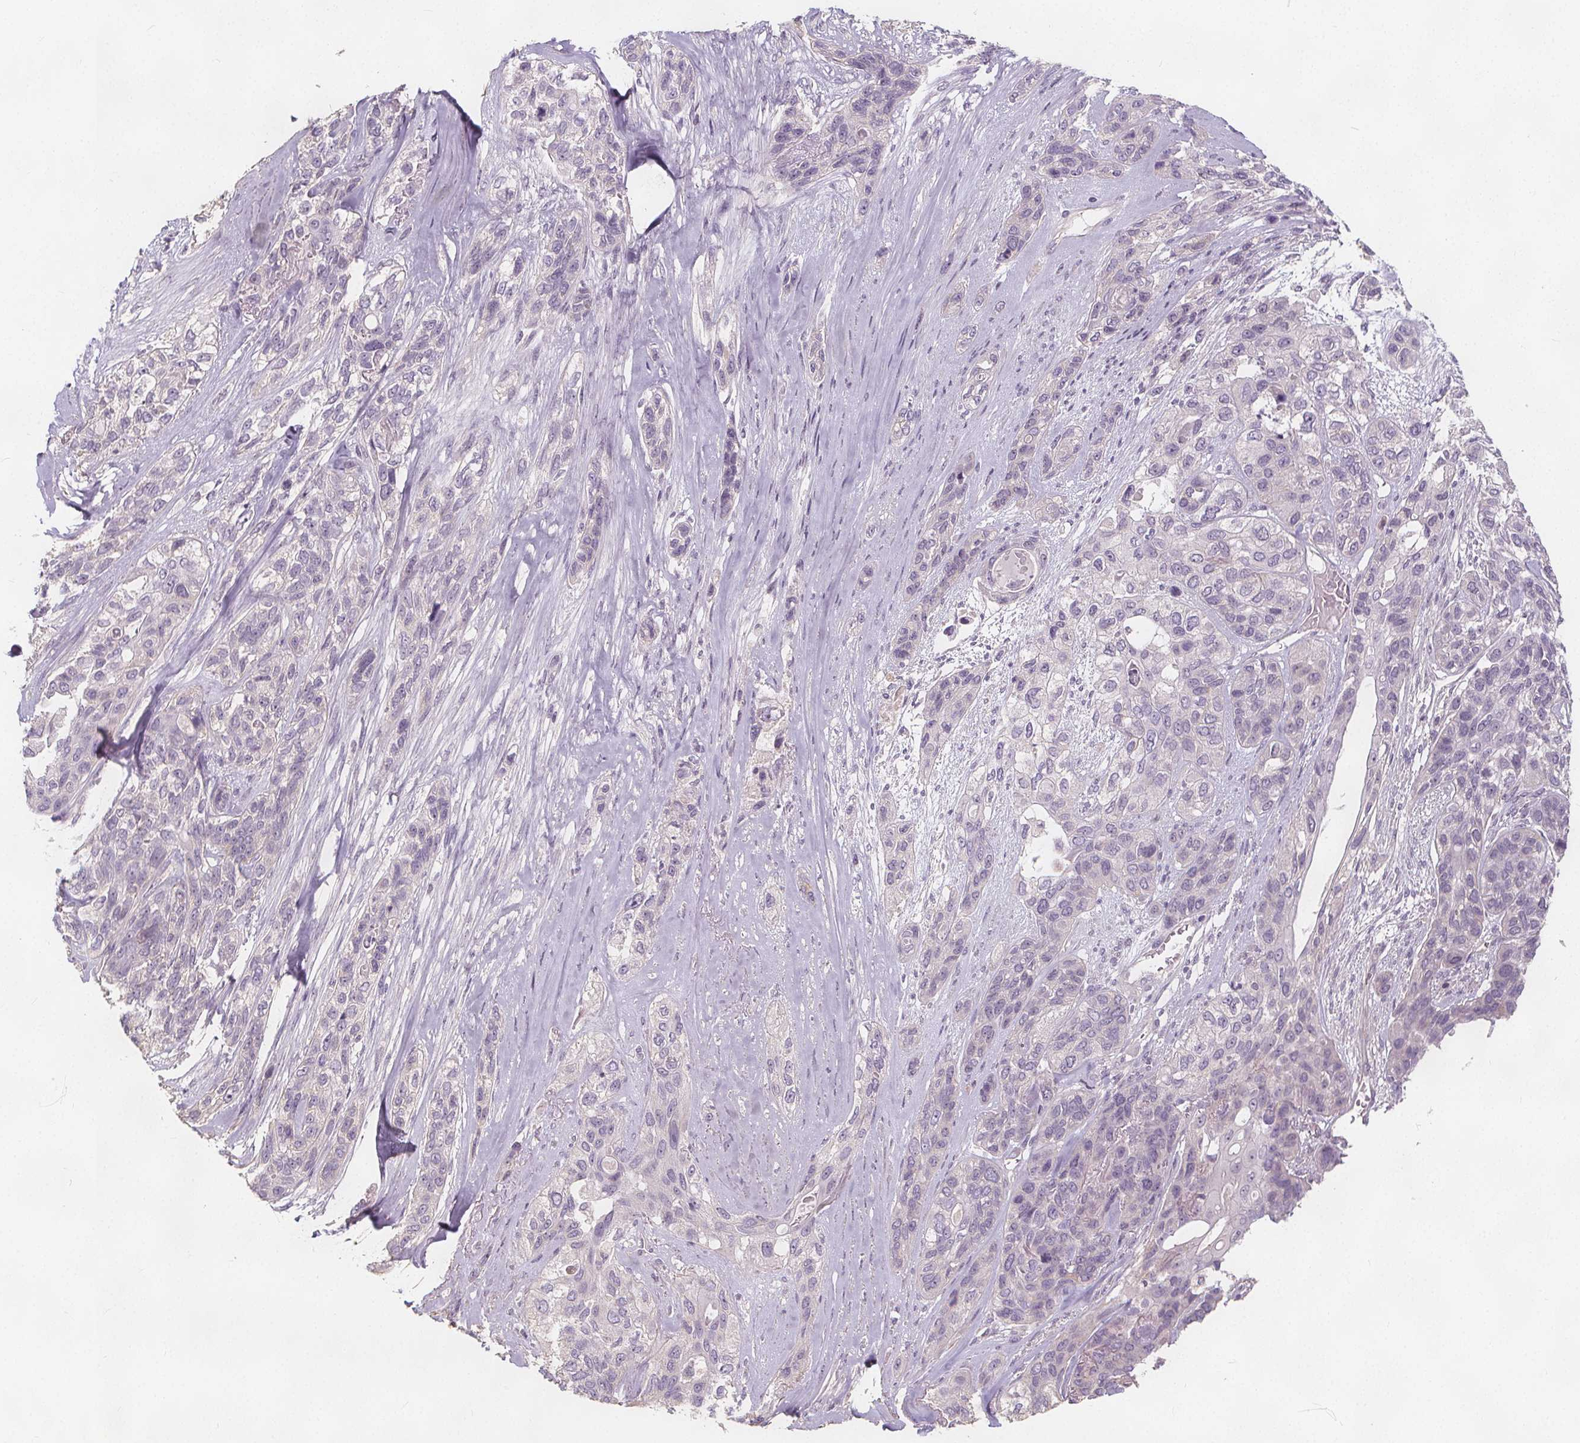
{"staining": {"intensity": "negative", "quantity": "none", "location": "none"}, "tissue": "lung cancer", "cell_type": "Tumor cells", "image_type": "cancer", "snomed": [{"axis": "morphology", "description": "Squamous cell carcinoma, NOS"}, {"axis": "topography", "description": "Lung"}], "caption": "The immunohistochemistry micrograph has no significant expression in tumor cells of lung cancer tissue.", "gene": "DRC3", "patient": {"sex": "female", "age": 70}}